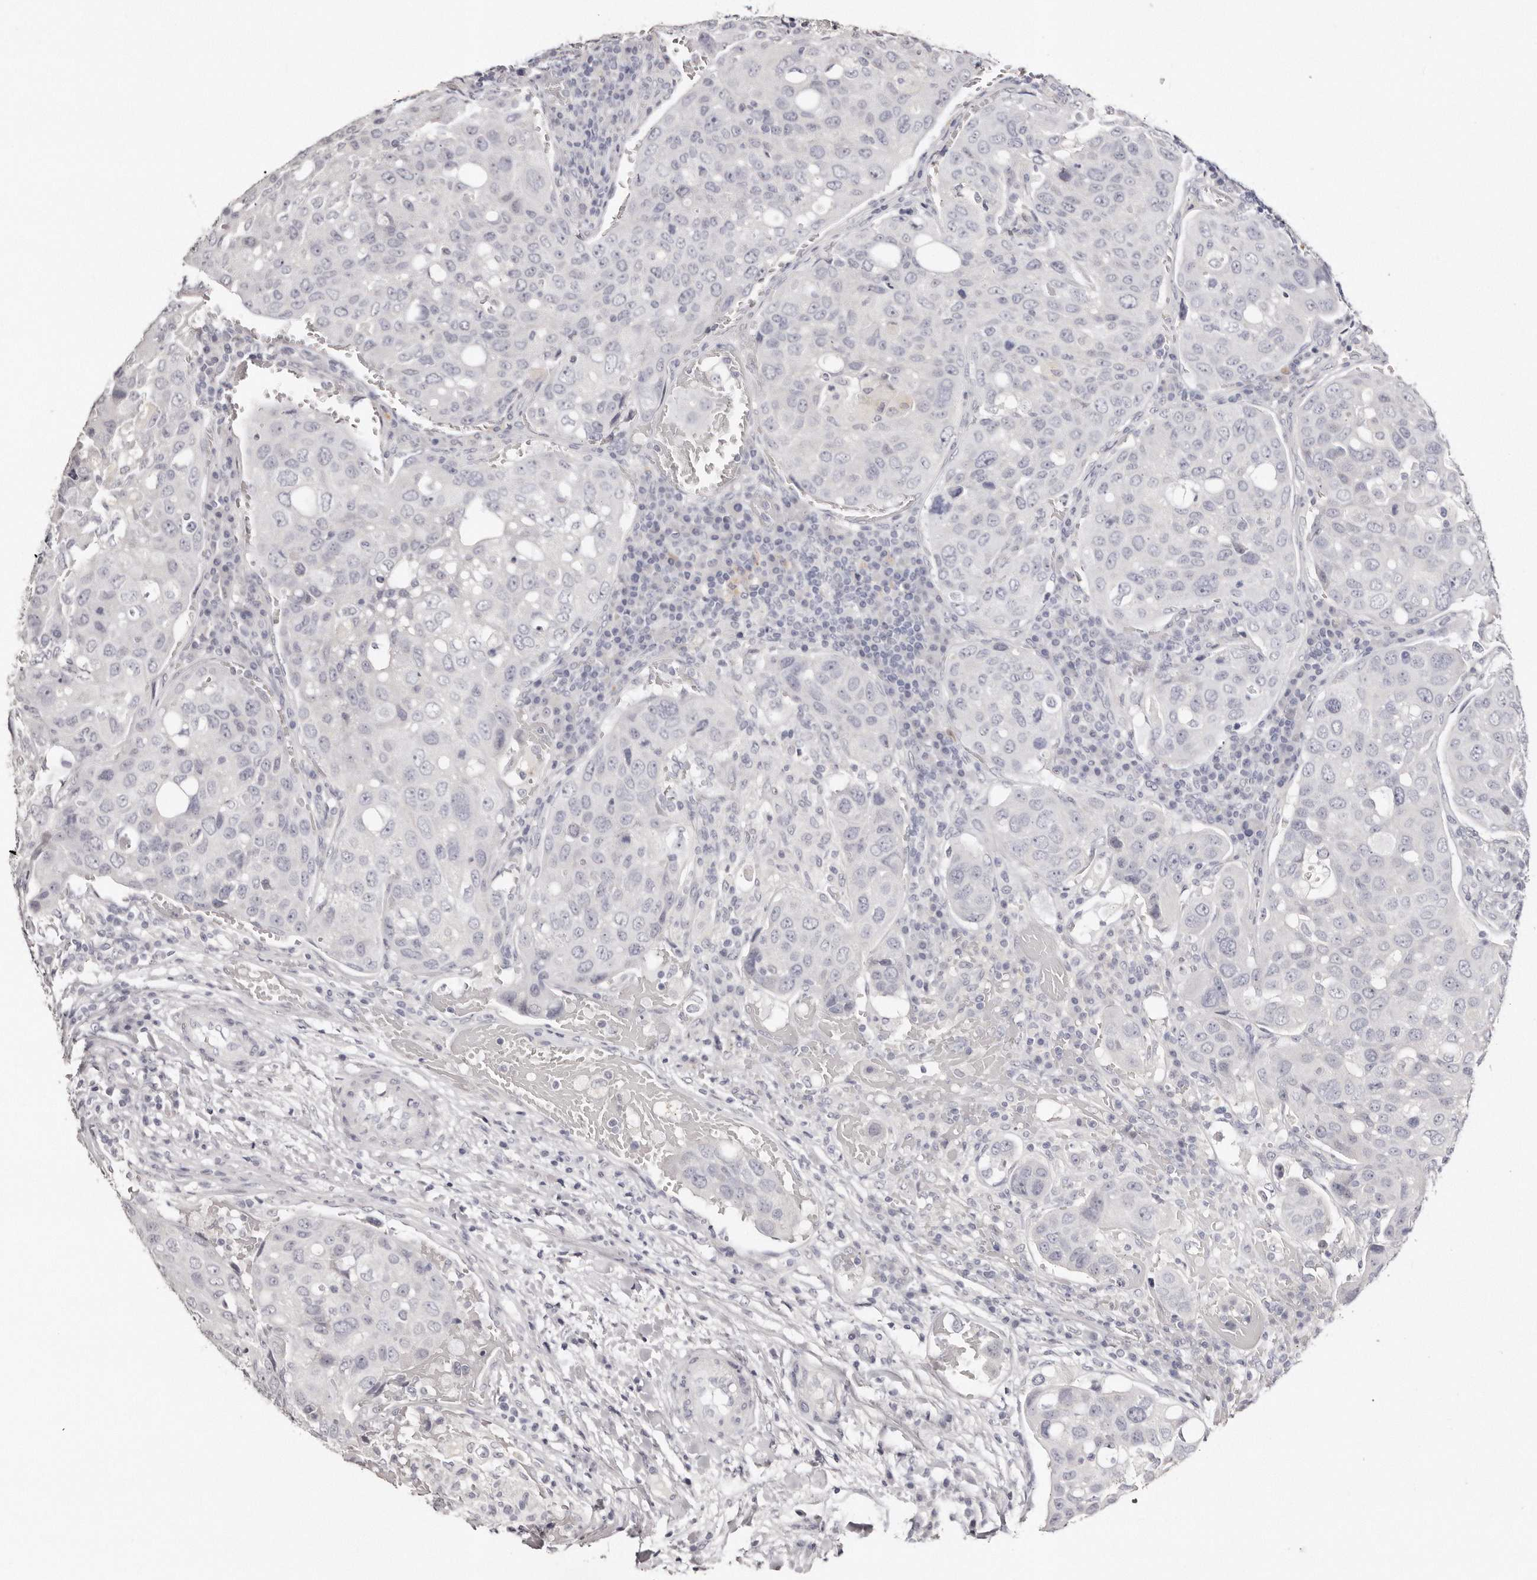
{"staining": {"intensity": "negative", "quantity": "none", "location": "none"}, "tissue": "urothelial cancer", "cell_type": "Tumor cells", "image_type": "cancer", "snomed": [{"axis": "morphology", "description": "Urothelial carcinoma, High grade"}, {"axis": "topography", "description": "Lymph node"}, {"axis": "topography", "description": "Urinary bladder"}], "caption": "High-grade urothelial carcinoma was stained to show a protein in brown. There is no significant staining in tumor cells.", "gene": "AKNAD1", "patient": {"sex": "male", "age": 51}}